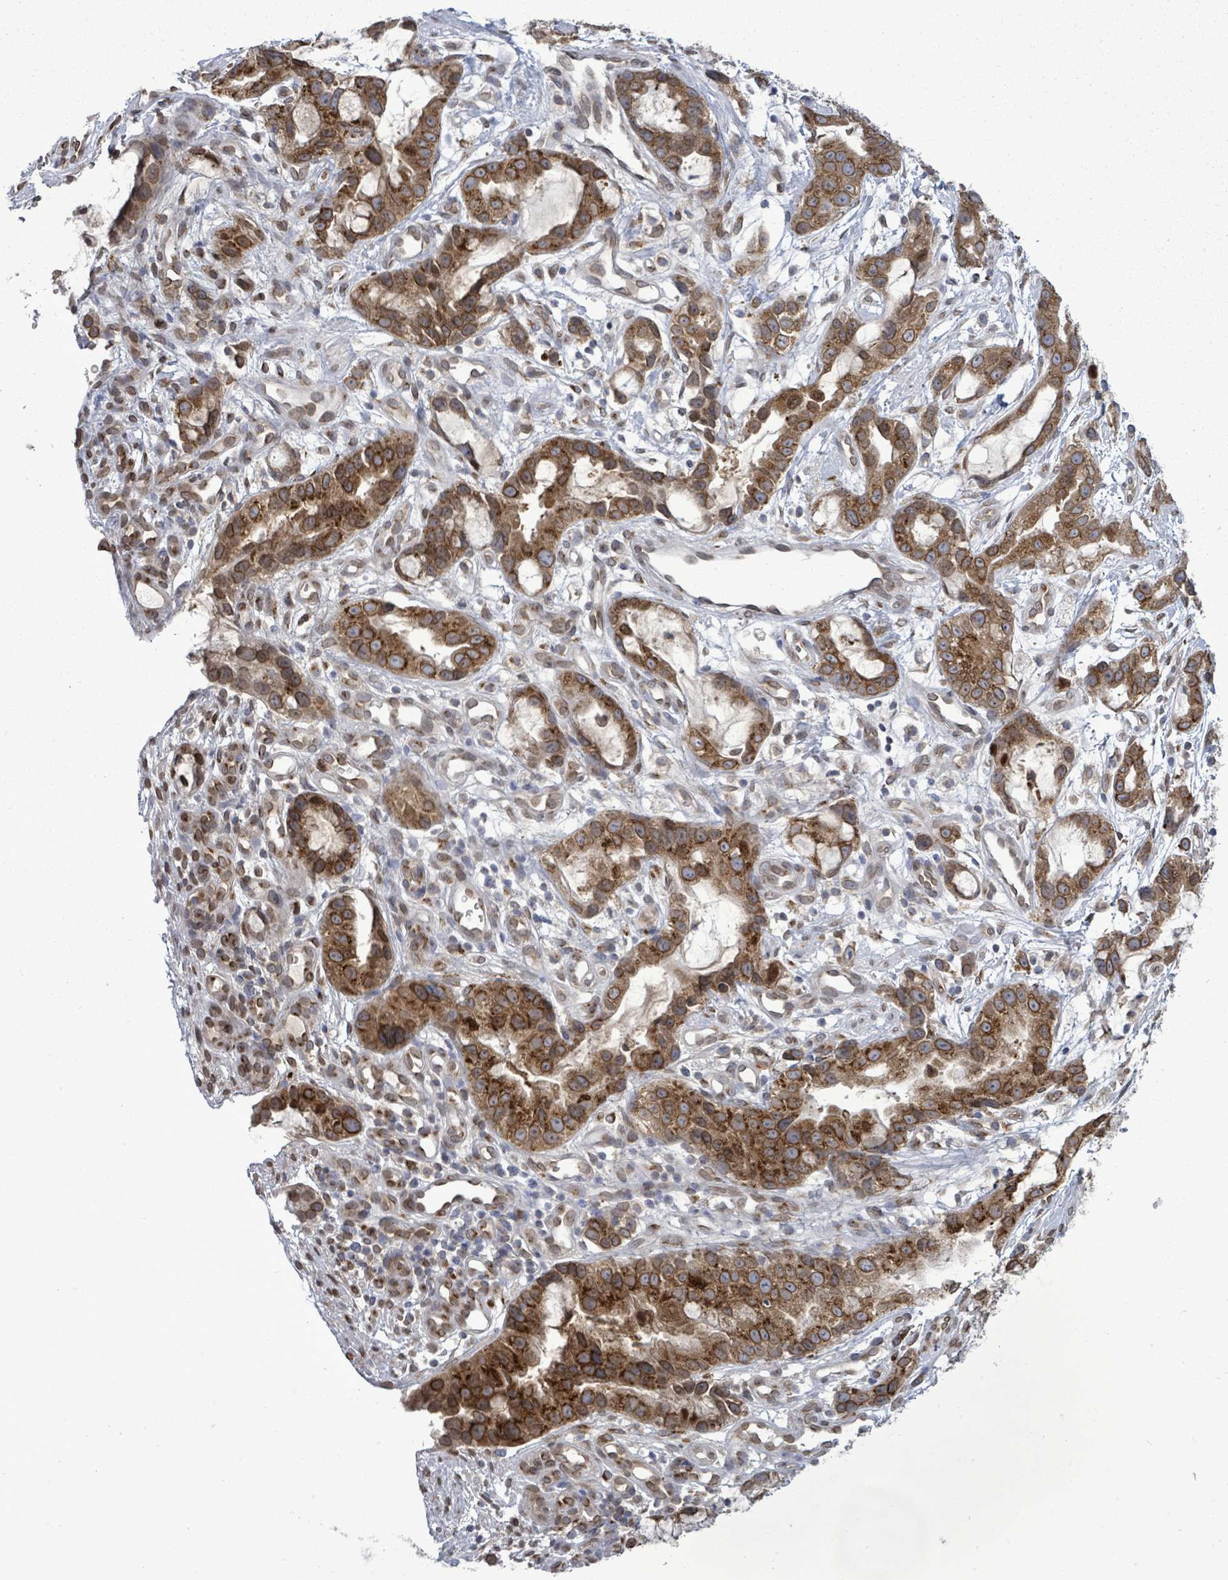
{"staining": {"intensity": "strong", "quantity": ">75%", "location": "cytoplasmic/membranous,nuclear"}, "tissue": "stomach cancer", "cell_type": "Tumor cells", "image_type": "cancer", "snomed": [{"axis": "morphology", "description": "Adenocarcinoma, NOS"}, {"axis": "topography", "description": "Stomach"}], "caption": "This micrograph displays IHC staining of human stomach adenocarcinoma, with high strong cytoplasmic/membranous and nuclear staining in about >75% of tumor cells.", "gene": "ARFGAP1", "patient": {"sex": "male", "age": 55}}